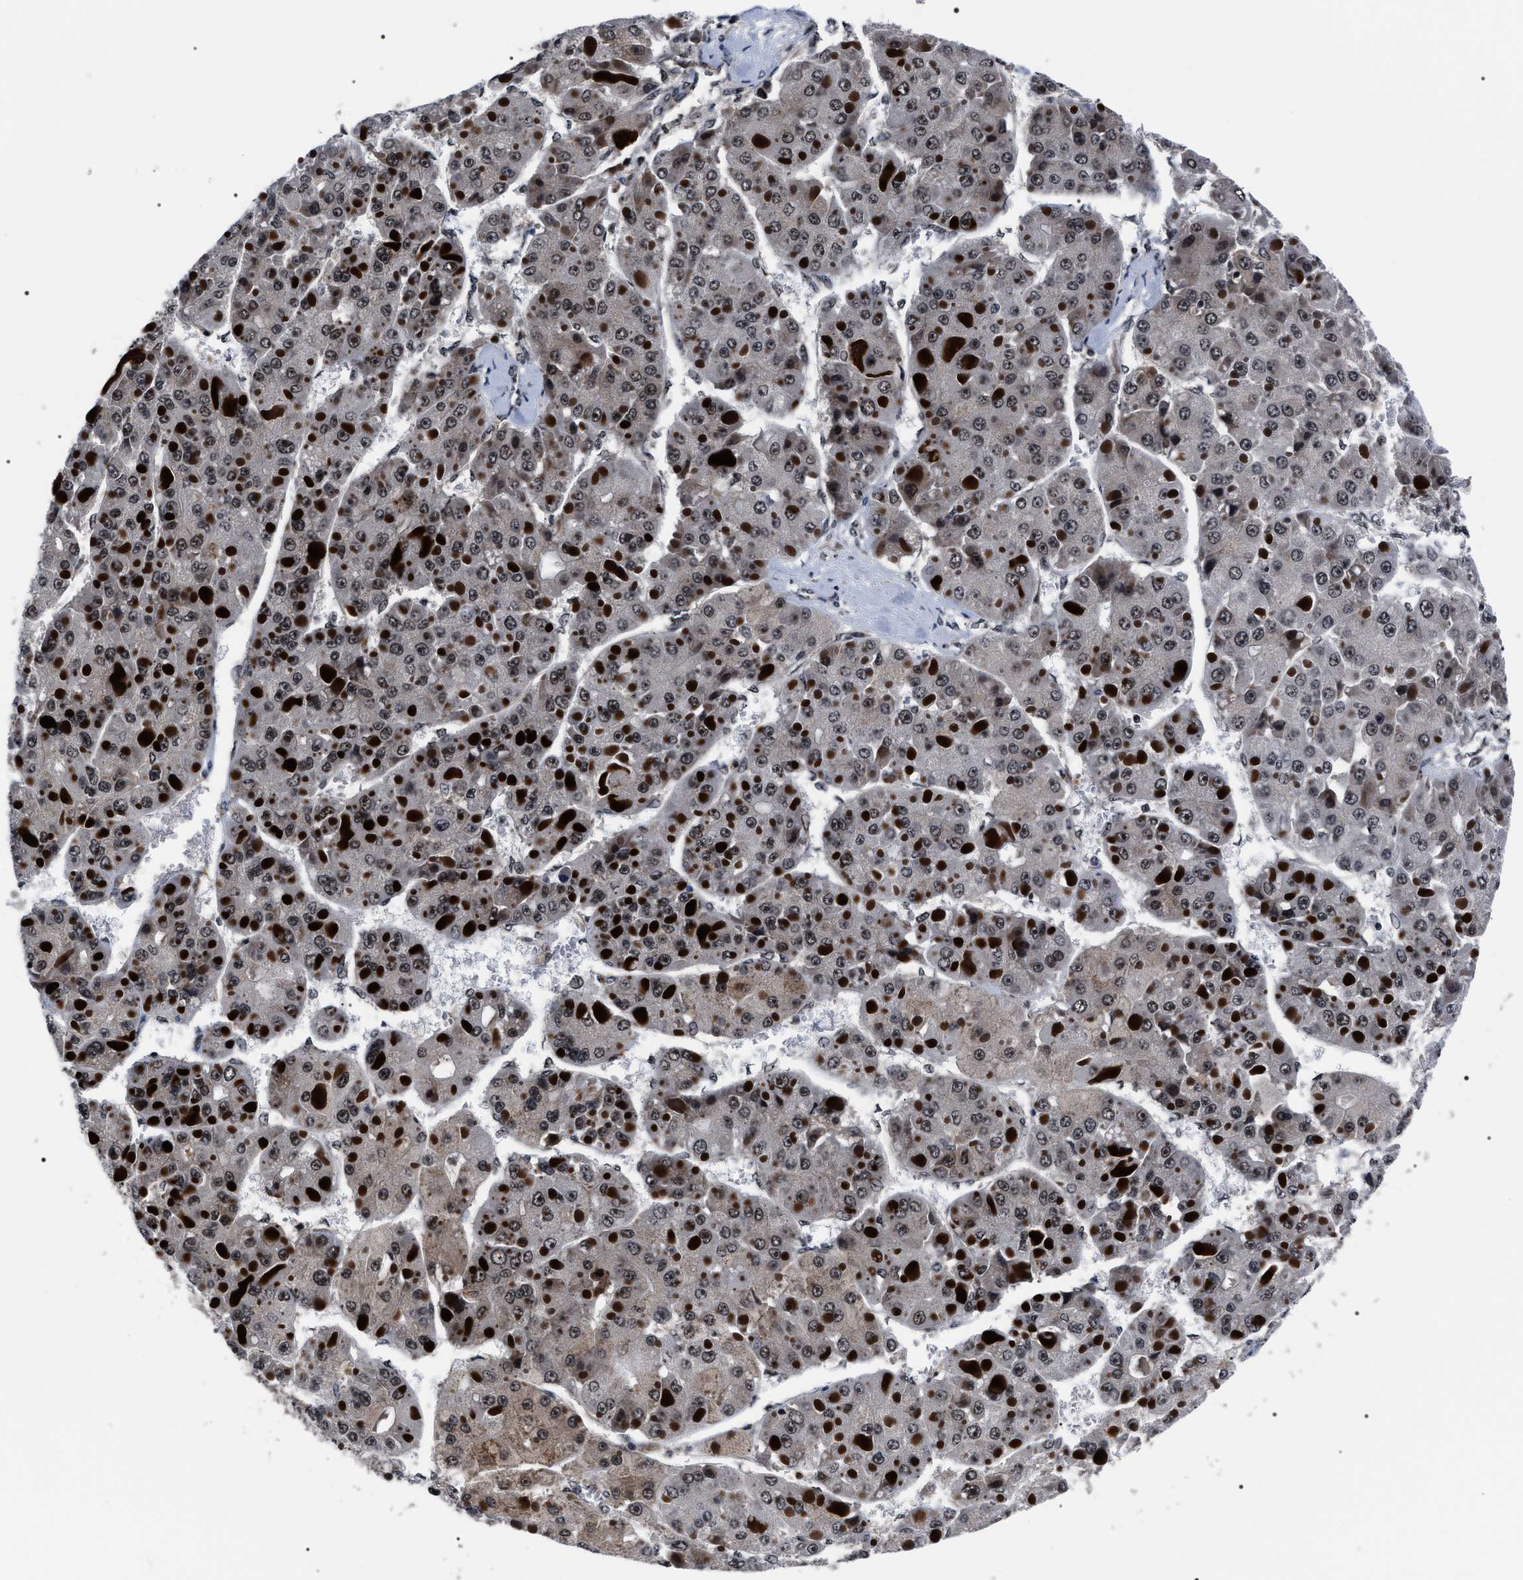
{"staining": {"intensity": "weak", "quantity": "<25%", "location": "cytoplasmic/membranous"}, "tissue": "liver cancer", "cell_type": "Tumor cells", "image_type": "cancer", "snomed": [{"axis": "morphology", "description": "Carcinoma, Hepatocellular, NOS"}, {"axis": "topography", "description": "Liver"}], "caption": "This is an immunohistochemistry (IHC) photomicrograph of liver hepatocellular carcinoma. There is no staining in tumor cells.", "gene": "CSNK2A1", "patient": {"sex": "female", "age": 73}}